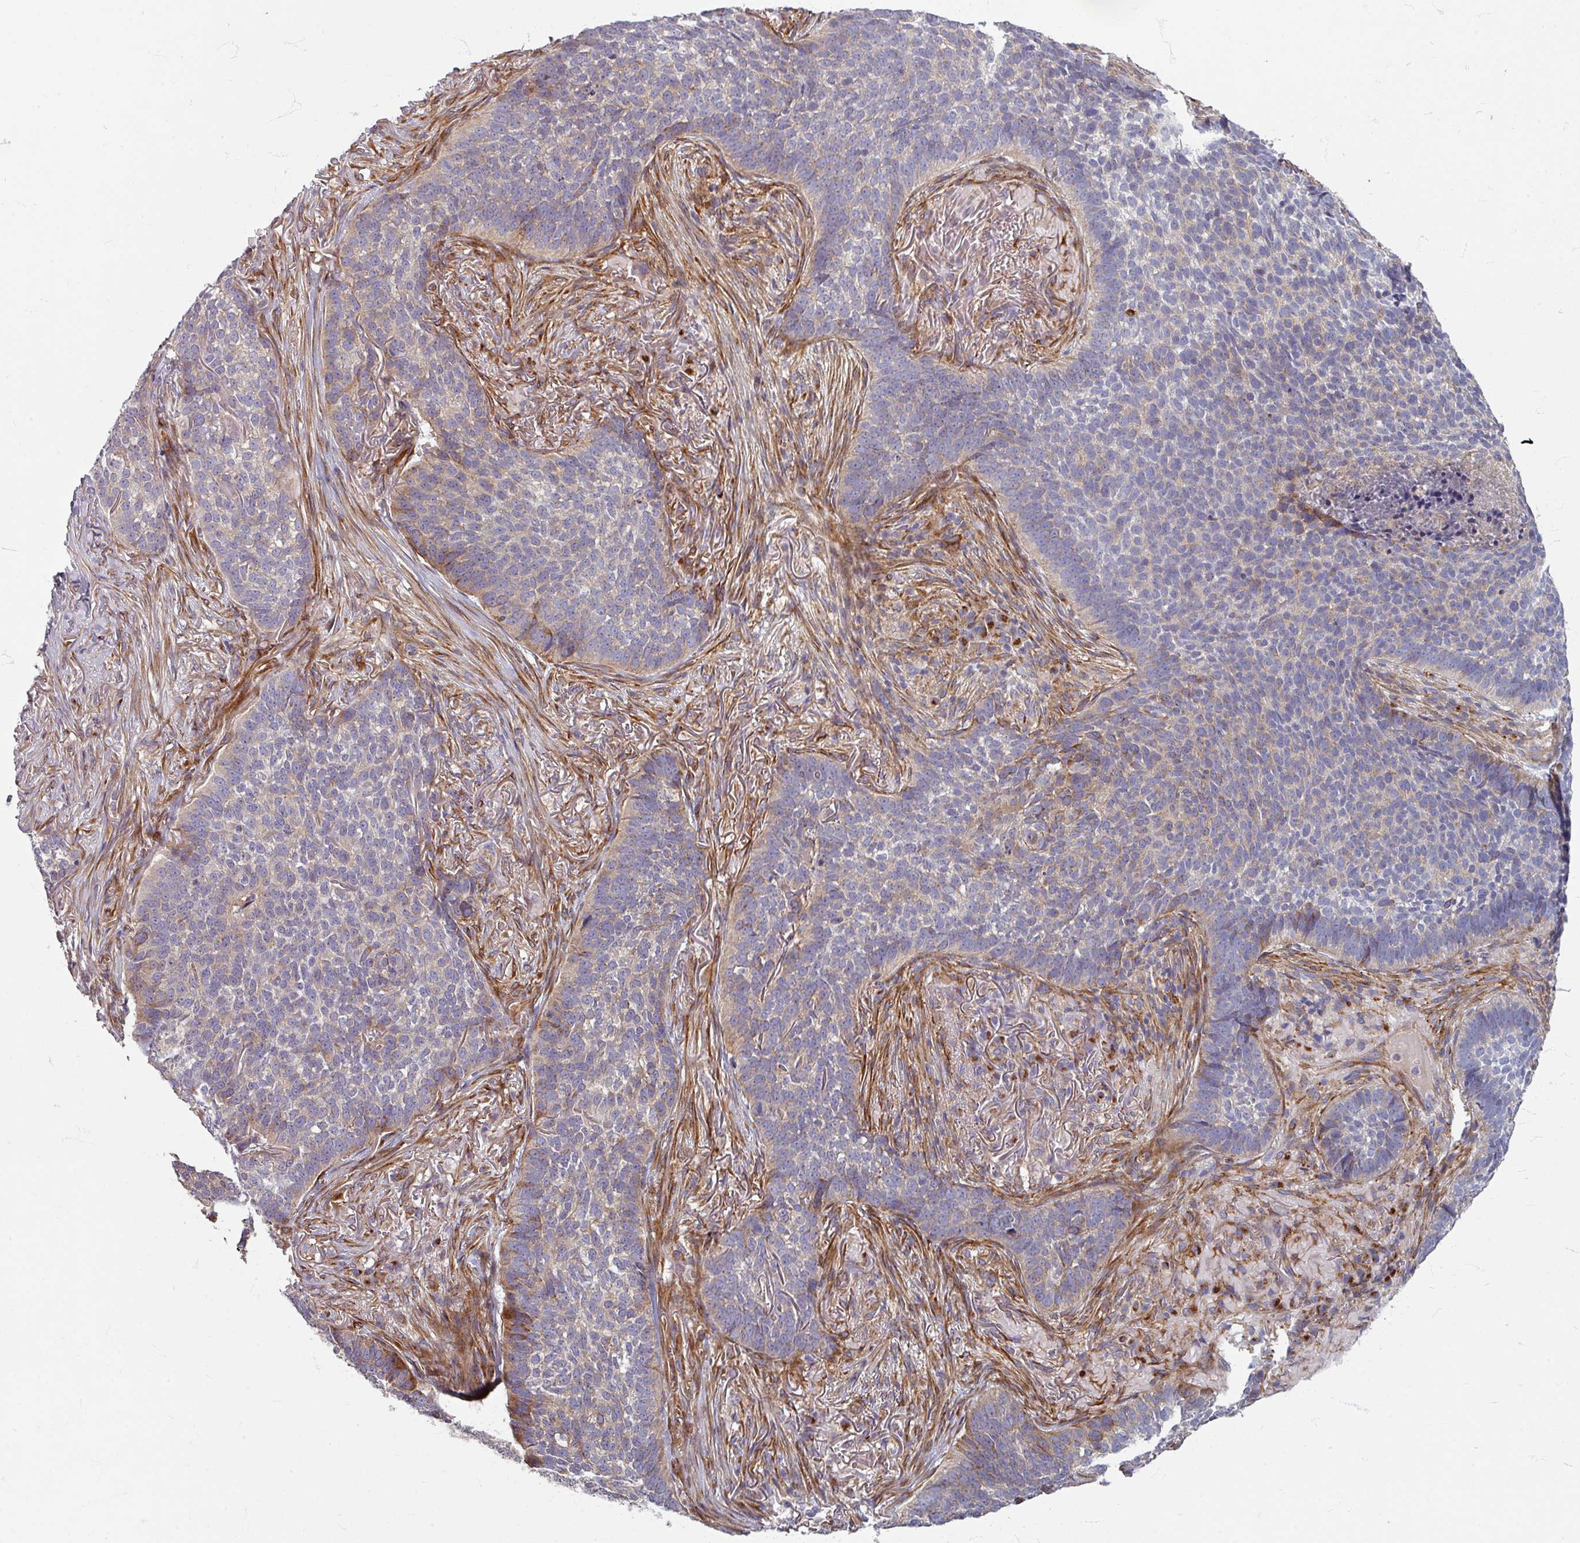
{"staining": {"intensity": "negative", "quantity": "none", "location": "none"}, "tissue": "skin cancer", "cell_type": "Tumor cells", "image_type": "cancer", "snomed": [{"axis": "morphology", "description": "Basal cell carcinoma"}, {"axis": "topography", "description": "Skin"}], "caption": "A histopathology image of skin cancer (basal cell carcinoma) stained for a protein reveals no brown staining in tumor cells. (DAB (3,3'-diaminobenzidine) IHC visualized using brightfield microscopy, high magnification).", "gene": "GABARAPL1", "patient": {"sex": "male", "age": 85}}